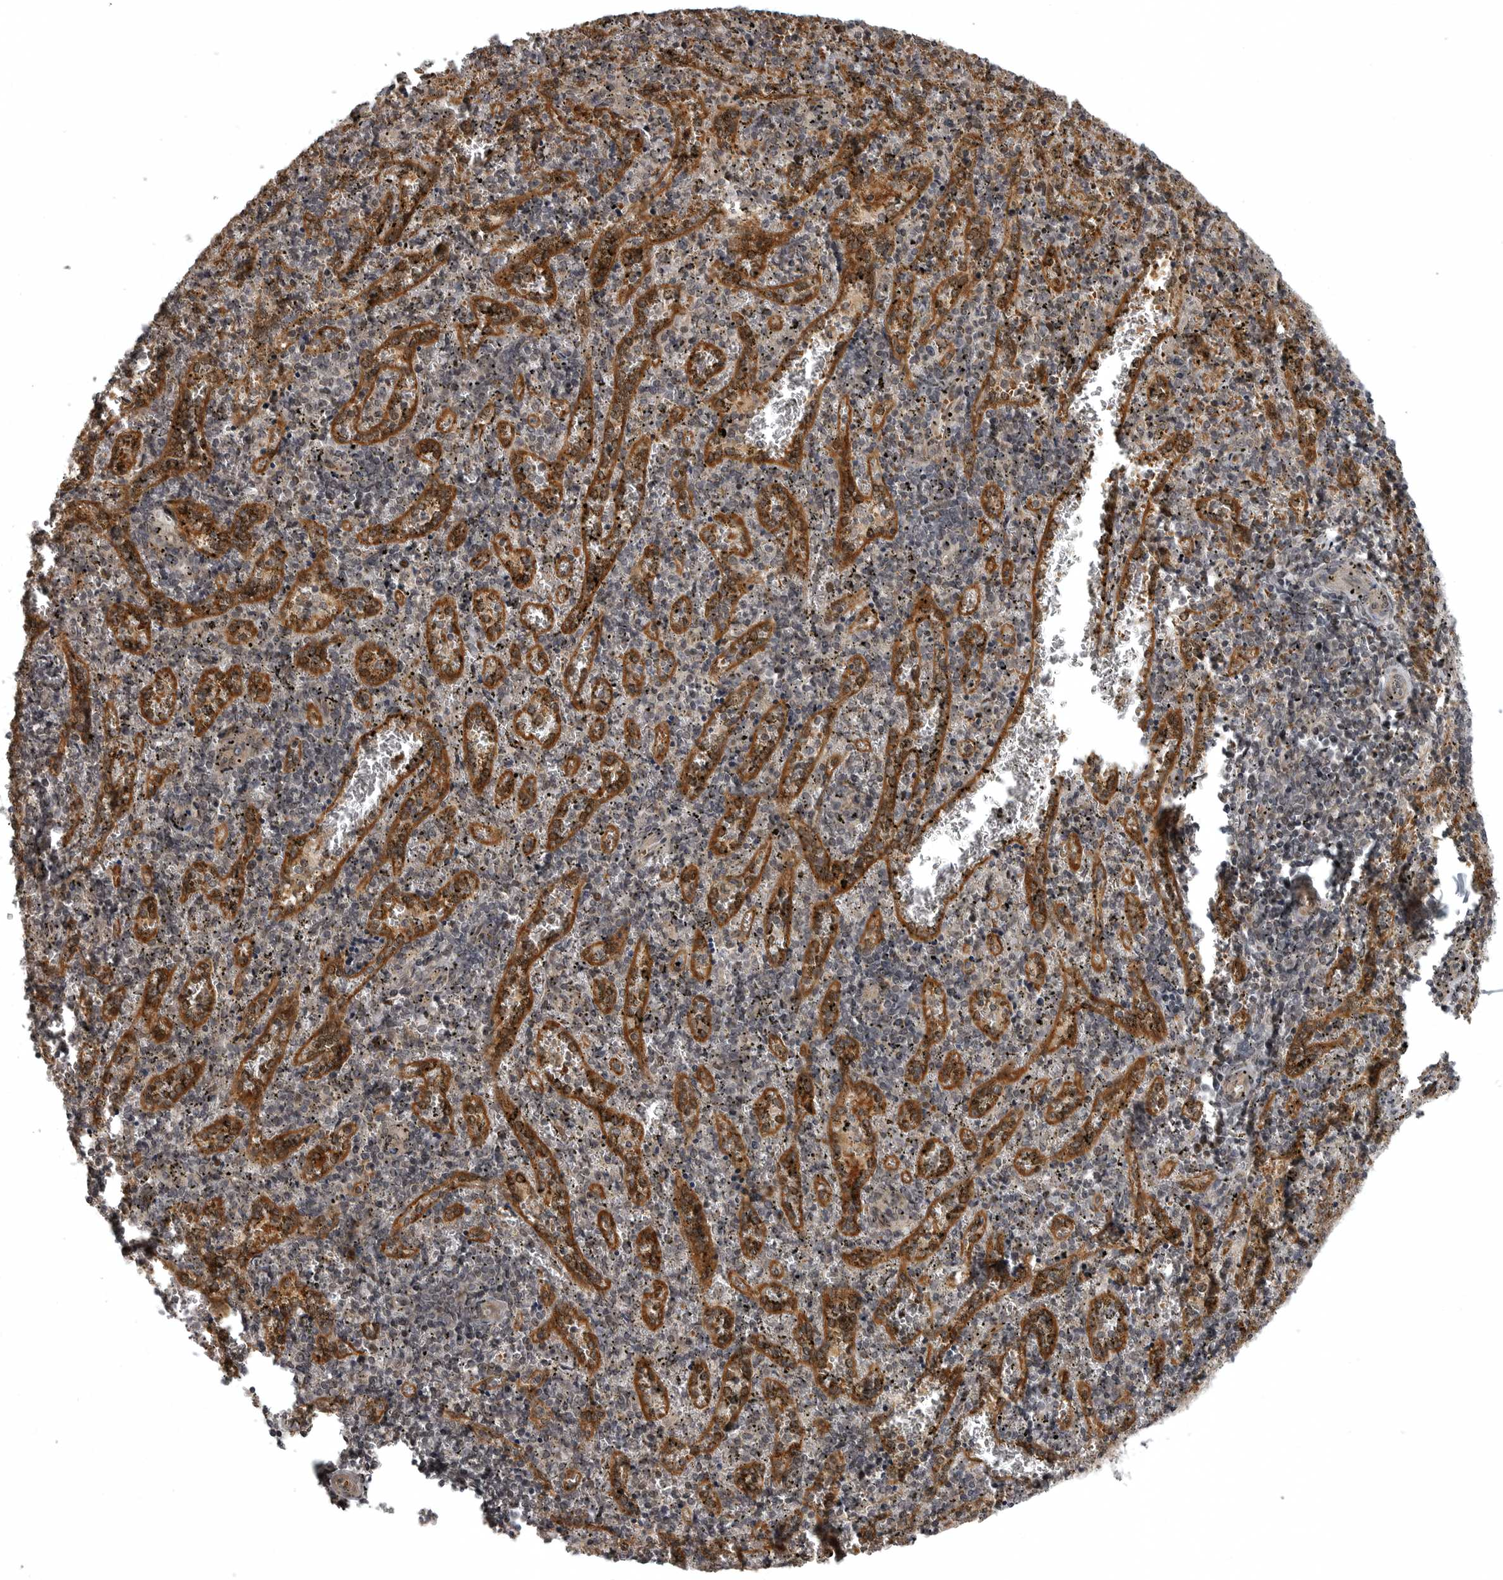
{"staining": {"intensity": "weak", "quantity": "<25%", "location": "nuclear"}, "tissue": "spleen", "cell_type": "Cells in red pulp", "image_type": "normal", "snomed": [{"axis": "morphology", "description": "Normal tissue, NOS"}, {"axis": "topography", "description": "Spleen"}], "caption": "Image shows no significant protein positivity in cells in red pulp of normal spleen.", "gene": "SNX16", "patient": {"sex": "male", "age": 11}}